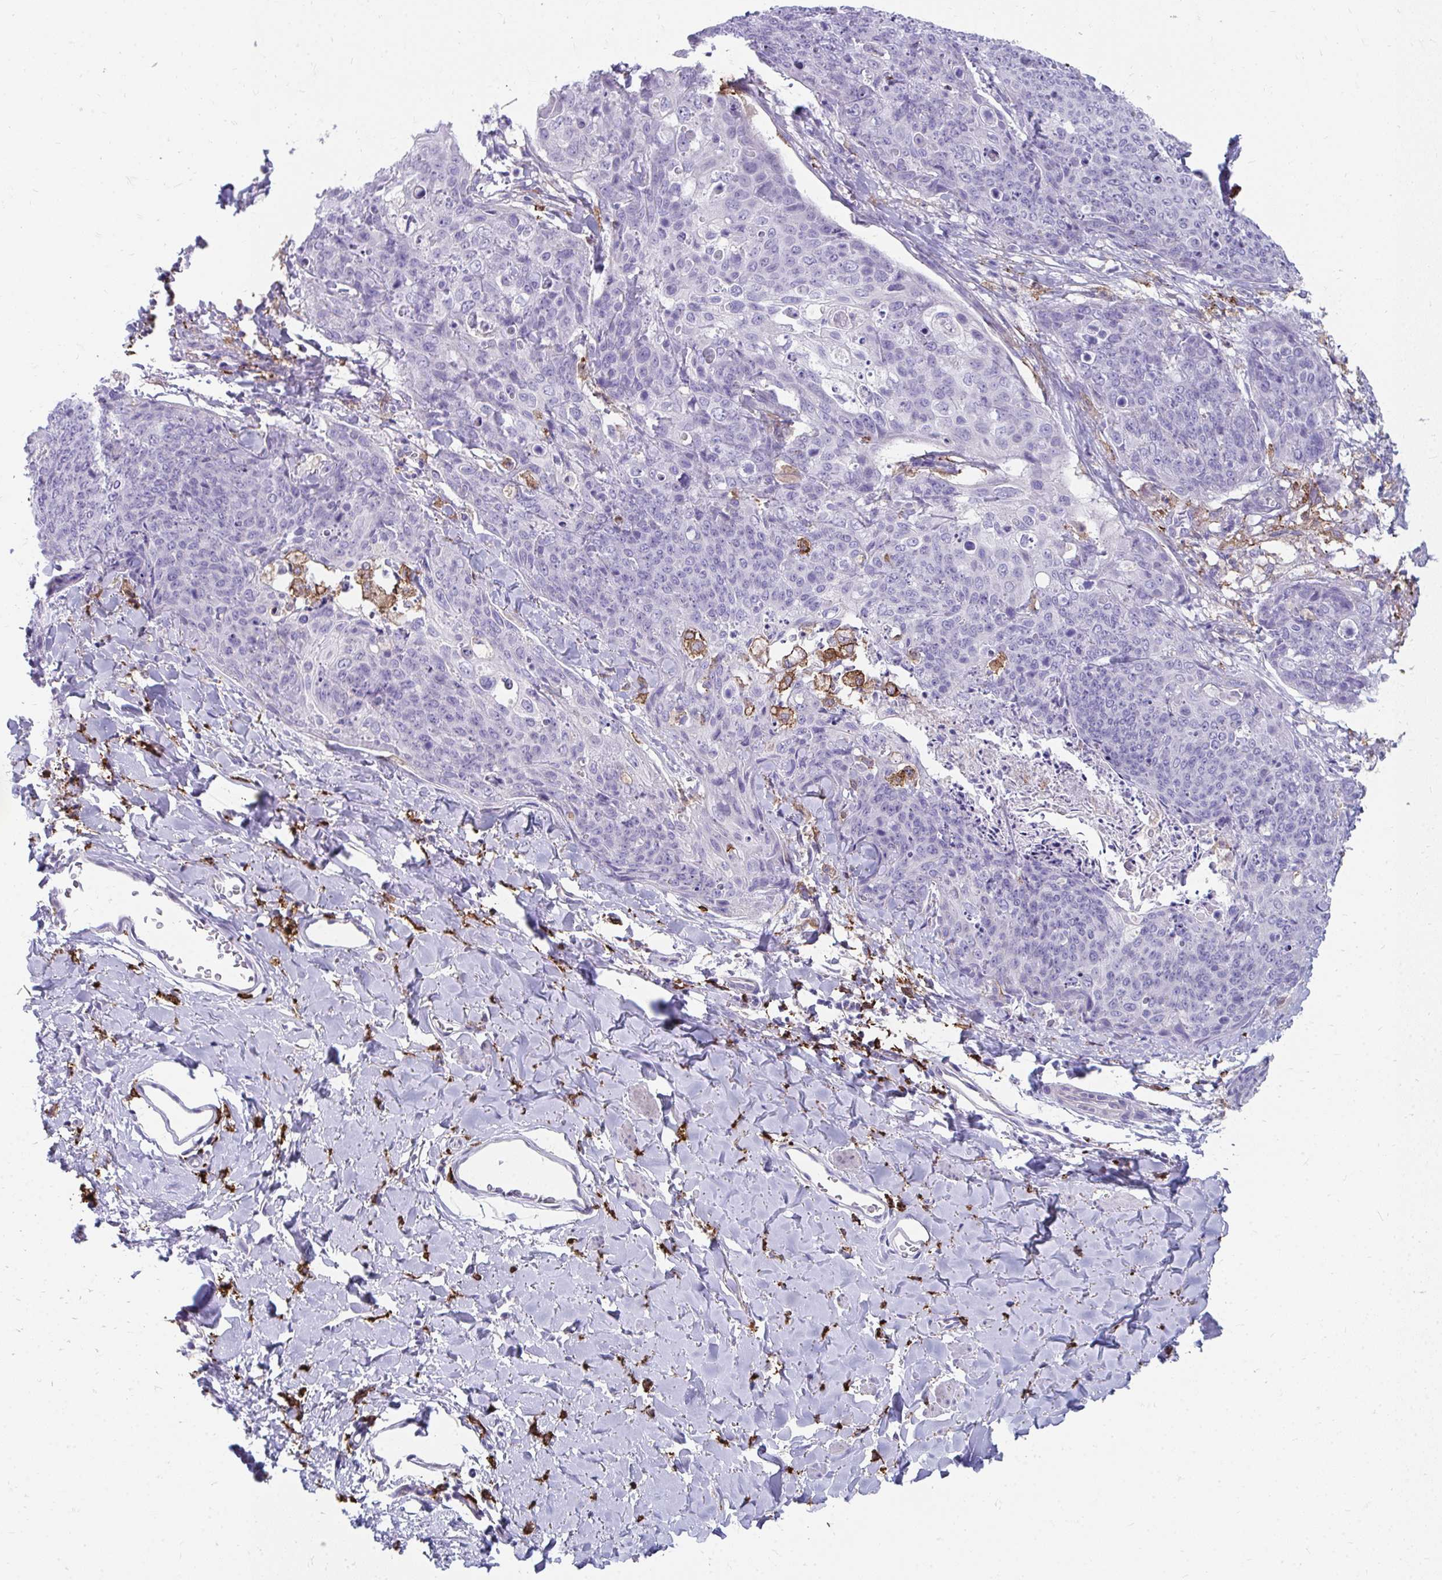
{"staining": {"intensity": "negative", "quantity": "none", "location": "none"}, "tissue": "skin cancer", "cell_type": "Tumor cells", "image_type": "cancer", "snomed": [{"axis": "morphology", "description": "Squamous cell carcinoma, NOS"}, {"axis": "topography", "description": "Skin"}, {"axis": "topography", "description": "Vulva"}], "caption": "Micrograph shows no protein positivity in tumor cells of skin cancer tissue.", "gene": "CD163", "patient": {"sex": "female", "age": 85}}